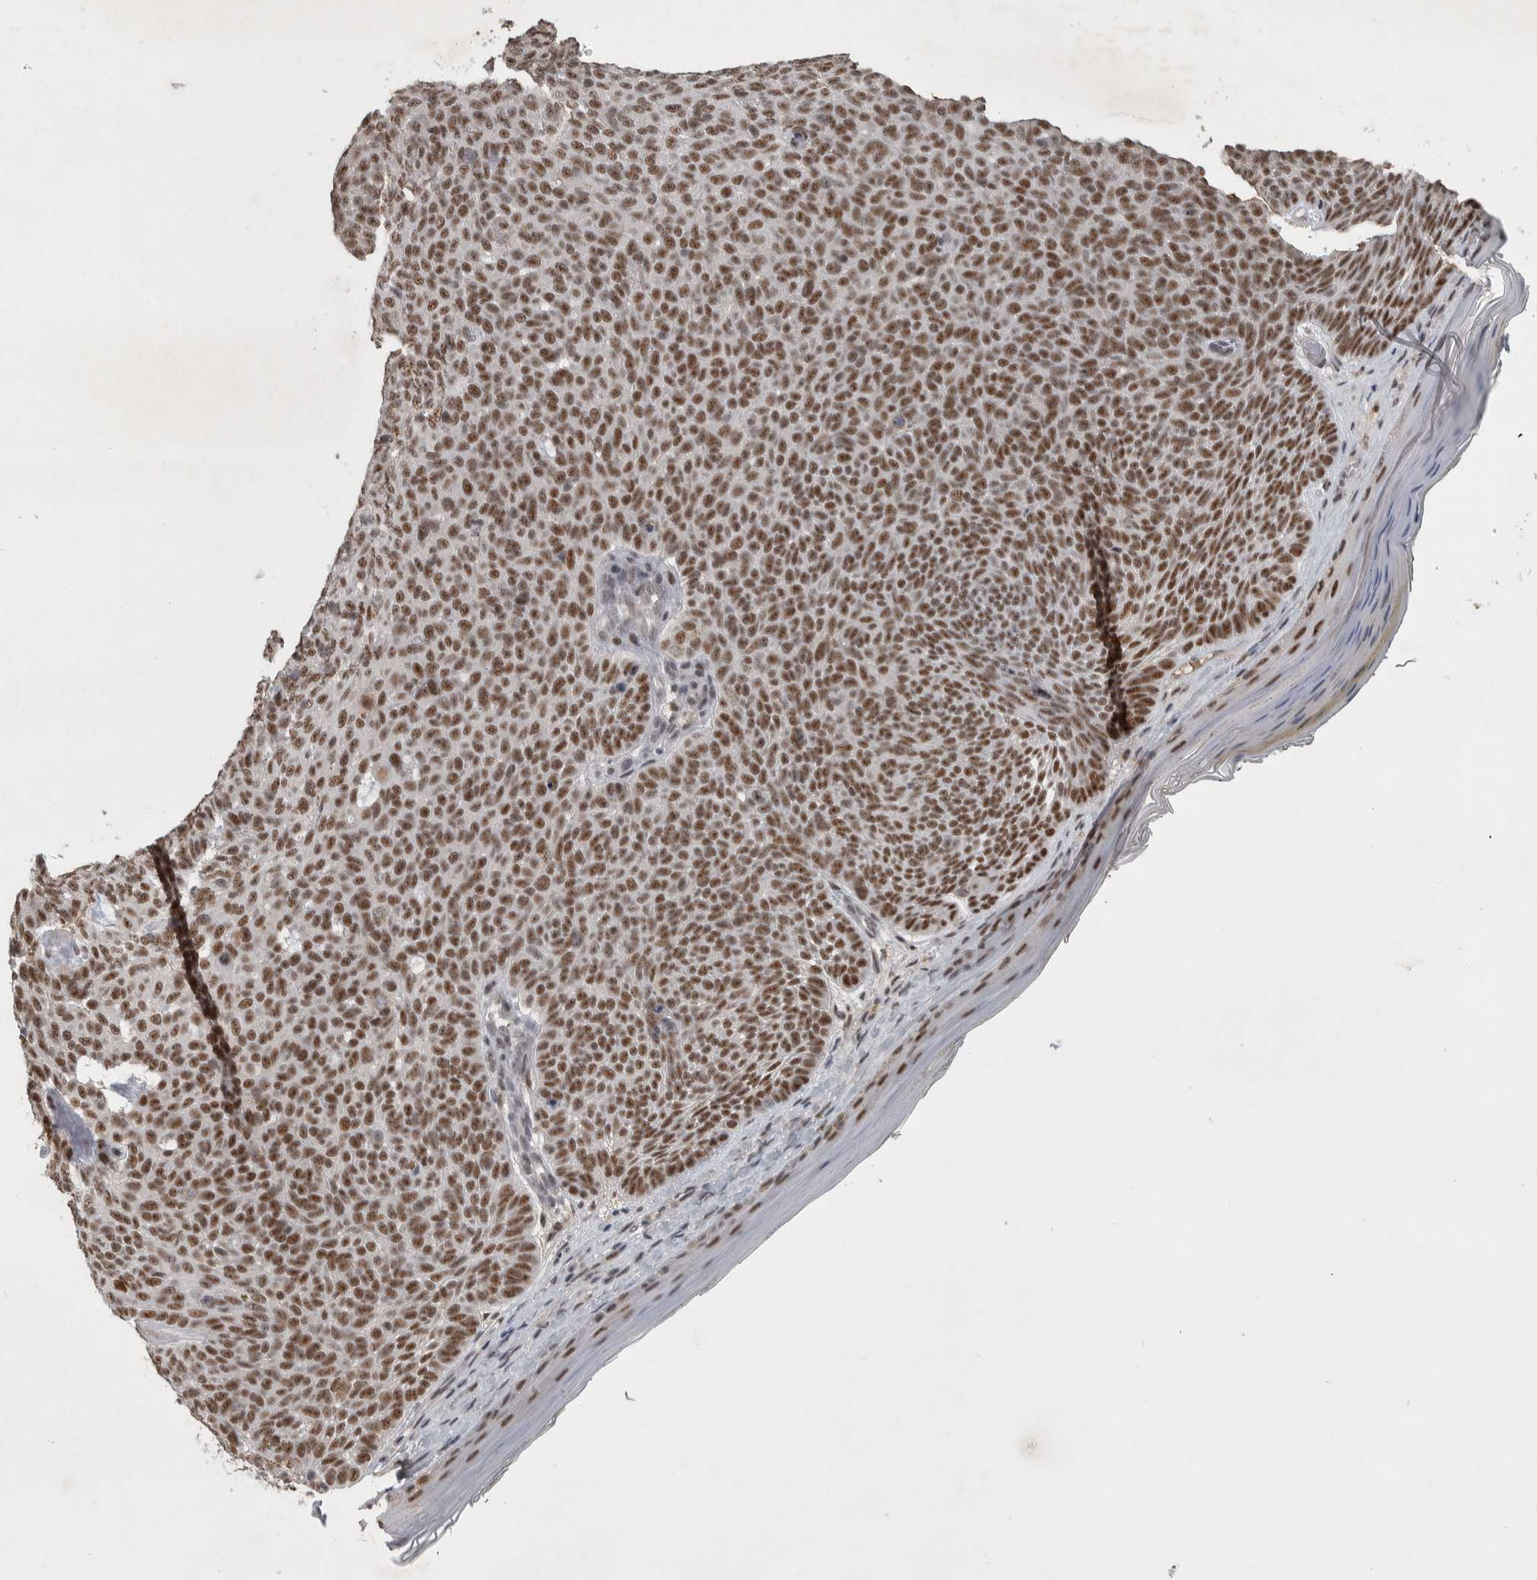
{"staining": {"intensity": "strong", "quantity": ">75%", "location": "nuclear"}, "tissue": "skin cancer", "cell_type": "Tumor cells", "image_type": "cancer", "snomed": [{"axis": "morphology", "description": "Basal cell carcinoma"}, {"axis": "topography", "description": "Skin"}], "caption": "An immunohistochemistry photomicrograph of neoplastic tissue is shown. Protein staining in brown shows strong nuclear positivity in skin basal cell carcinoma within tumor cells.", "gene": "DDX42", "patient": {"sex": "male", "age": 61}}